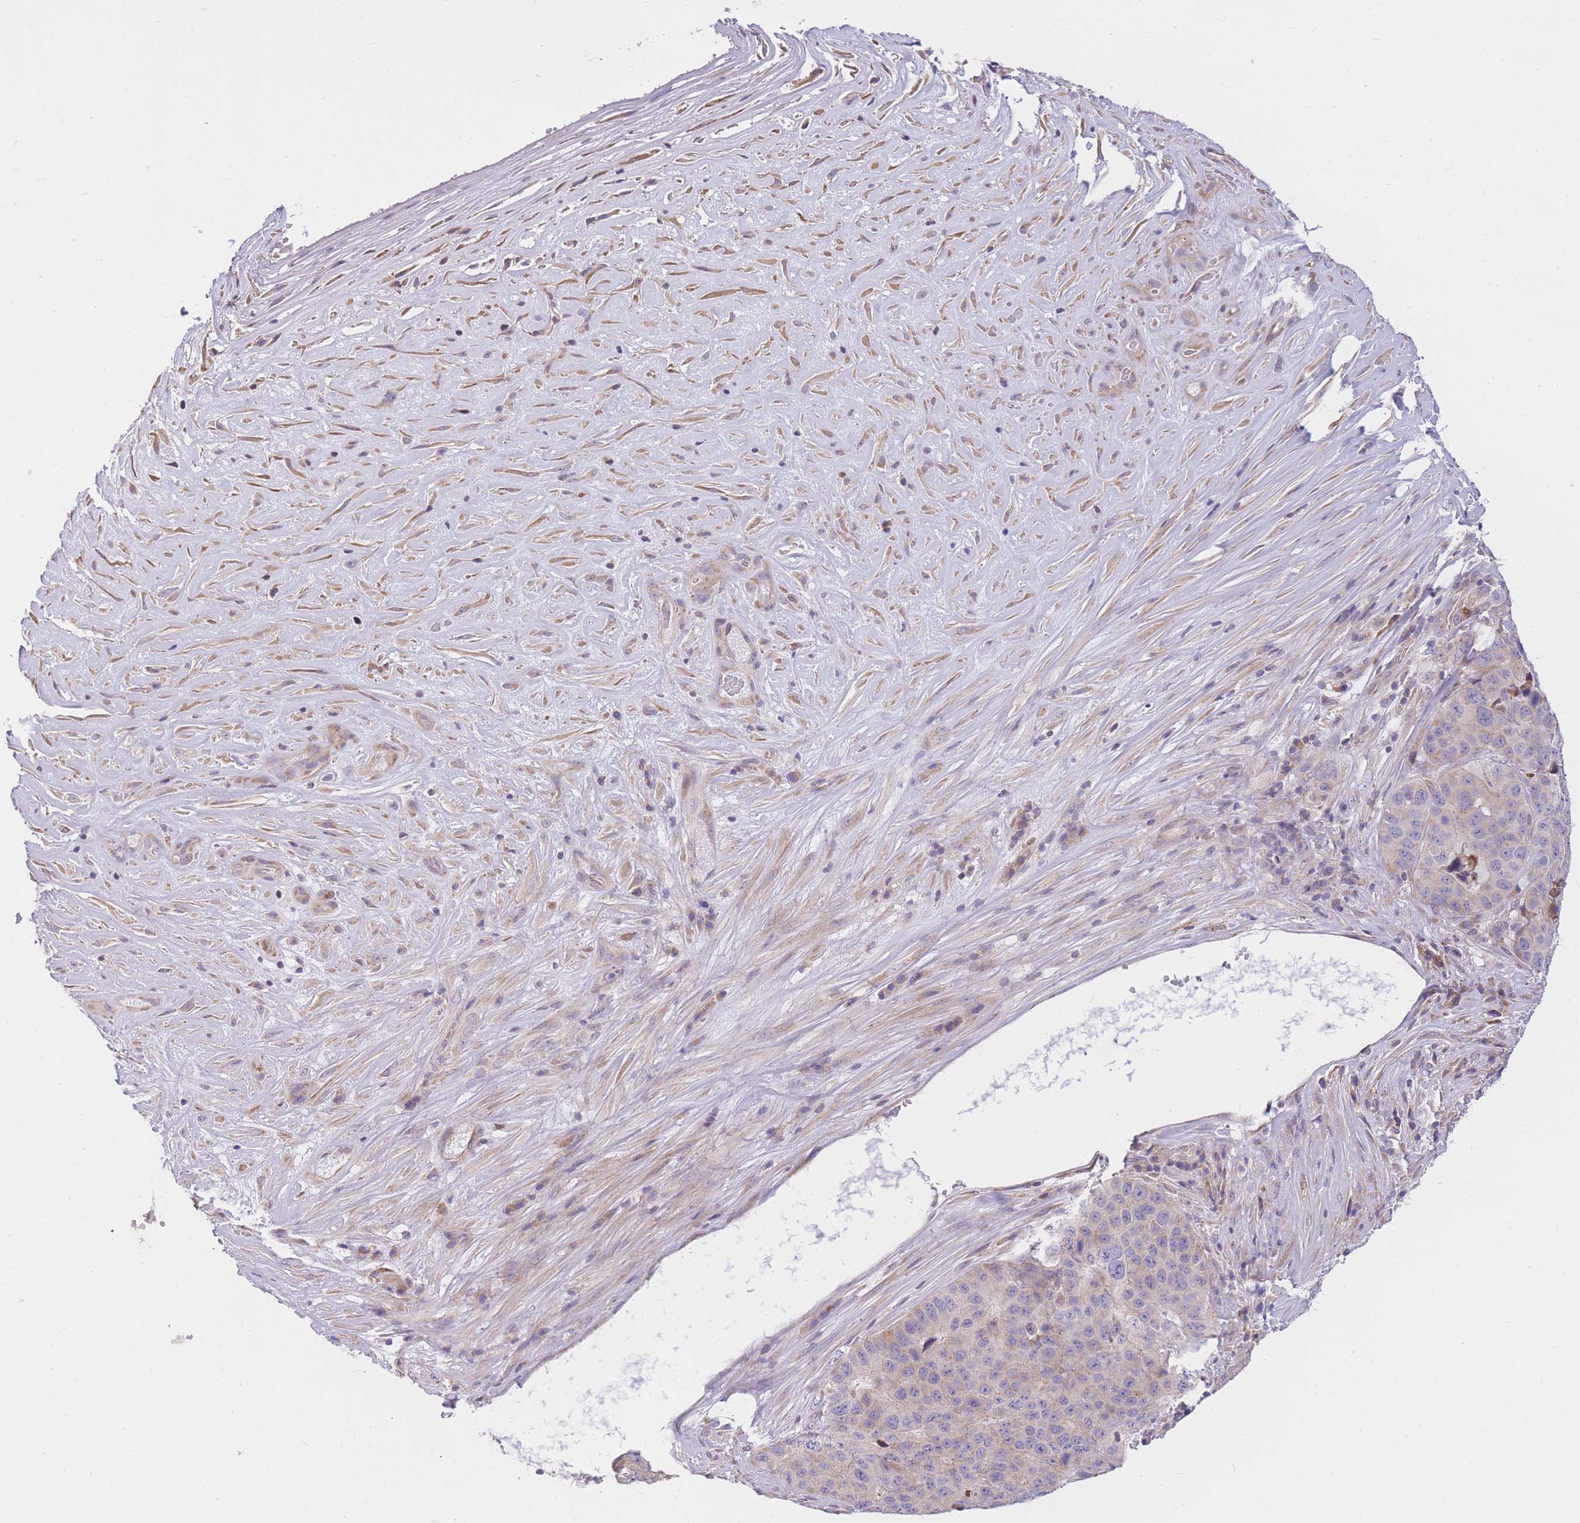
{"staining": {"intensity": "moderate", "quantity": "<25%", "location": "cytoplasmic/membranous"}, "tissue": "stomach cancer", "cell_type": "Tumor cells", "image_type": "cancer", "snomed": [{"axis": "morphology", "description": "Adenocarcinoma, NOS"}, {"axis": "topography", "description": "Stomach"}], "caption": "The image exhibits a brown stain indicating the presence of a protein in the cytoplasmic/membranous of tumor cells in adenocarcinoma (stomach).", "gene": "TOPAZ1", "patient": {"sex": "male", "age": 71}}